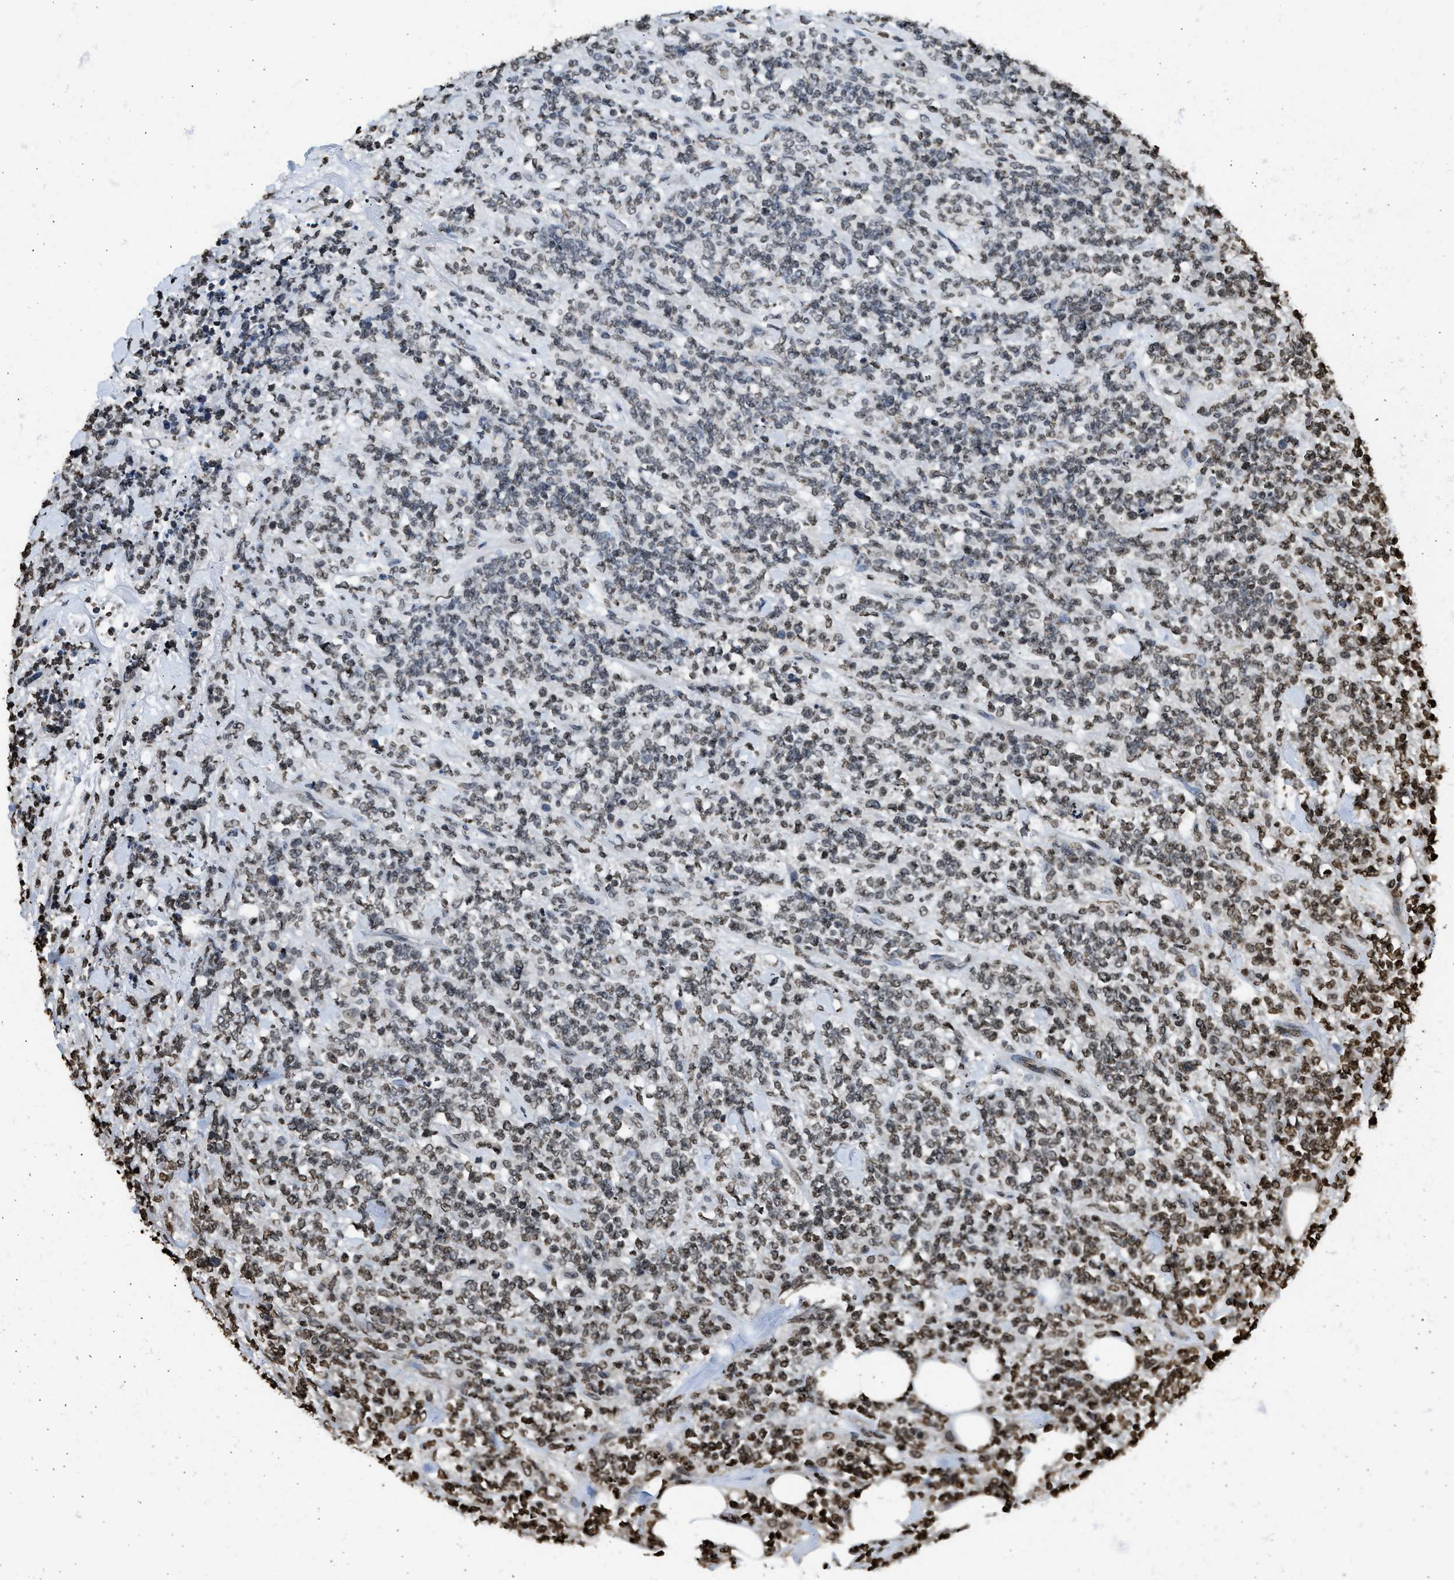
{"staining": {"intensity": "weak", "quantity": "25%-75%", "location": "nuclear"}, "tissue": "lymphoma", "cell_type": "Tumor cells", "image_type": "cancer", "snomed": [{"axis": "morphology", "description": "Malignant lymphoma, non-Hodgkin's type, High grade"}, {"axis": "topography", "description": "Soft tissue"}], "caption": "This is a histology image of immunohistochemistry (IHC) staining of lymphoma, which shows weak positivity in the nuclear of tumor cells.", "gene": "RRAGC", "patient": {"sex": "male", "age": 18}}